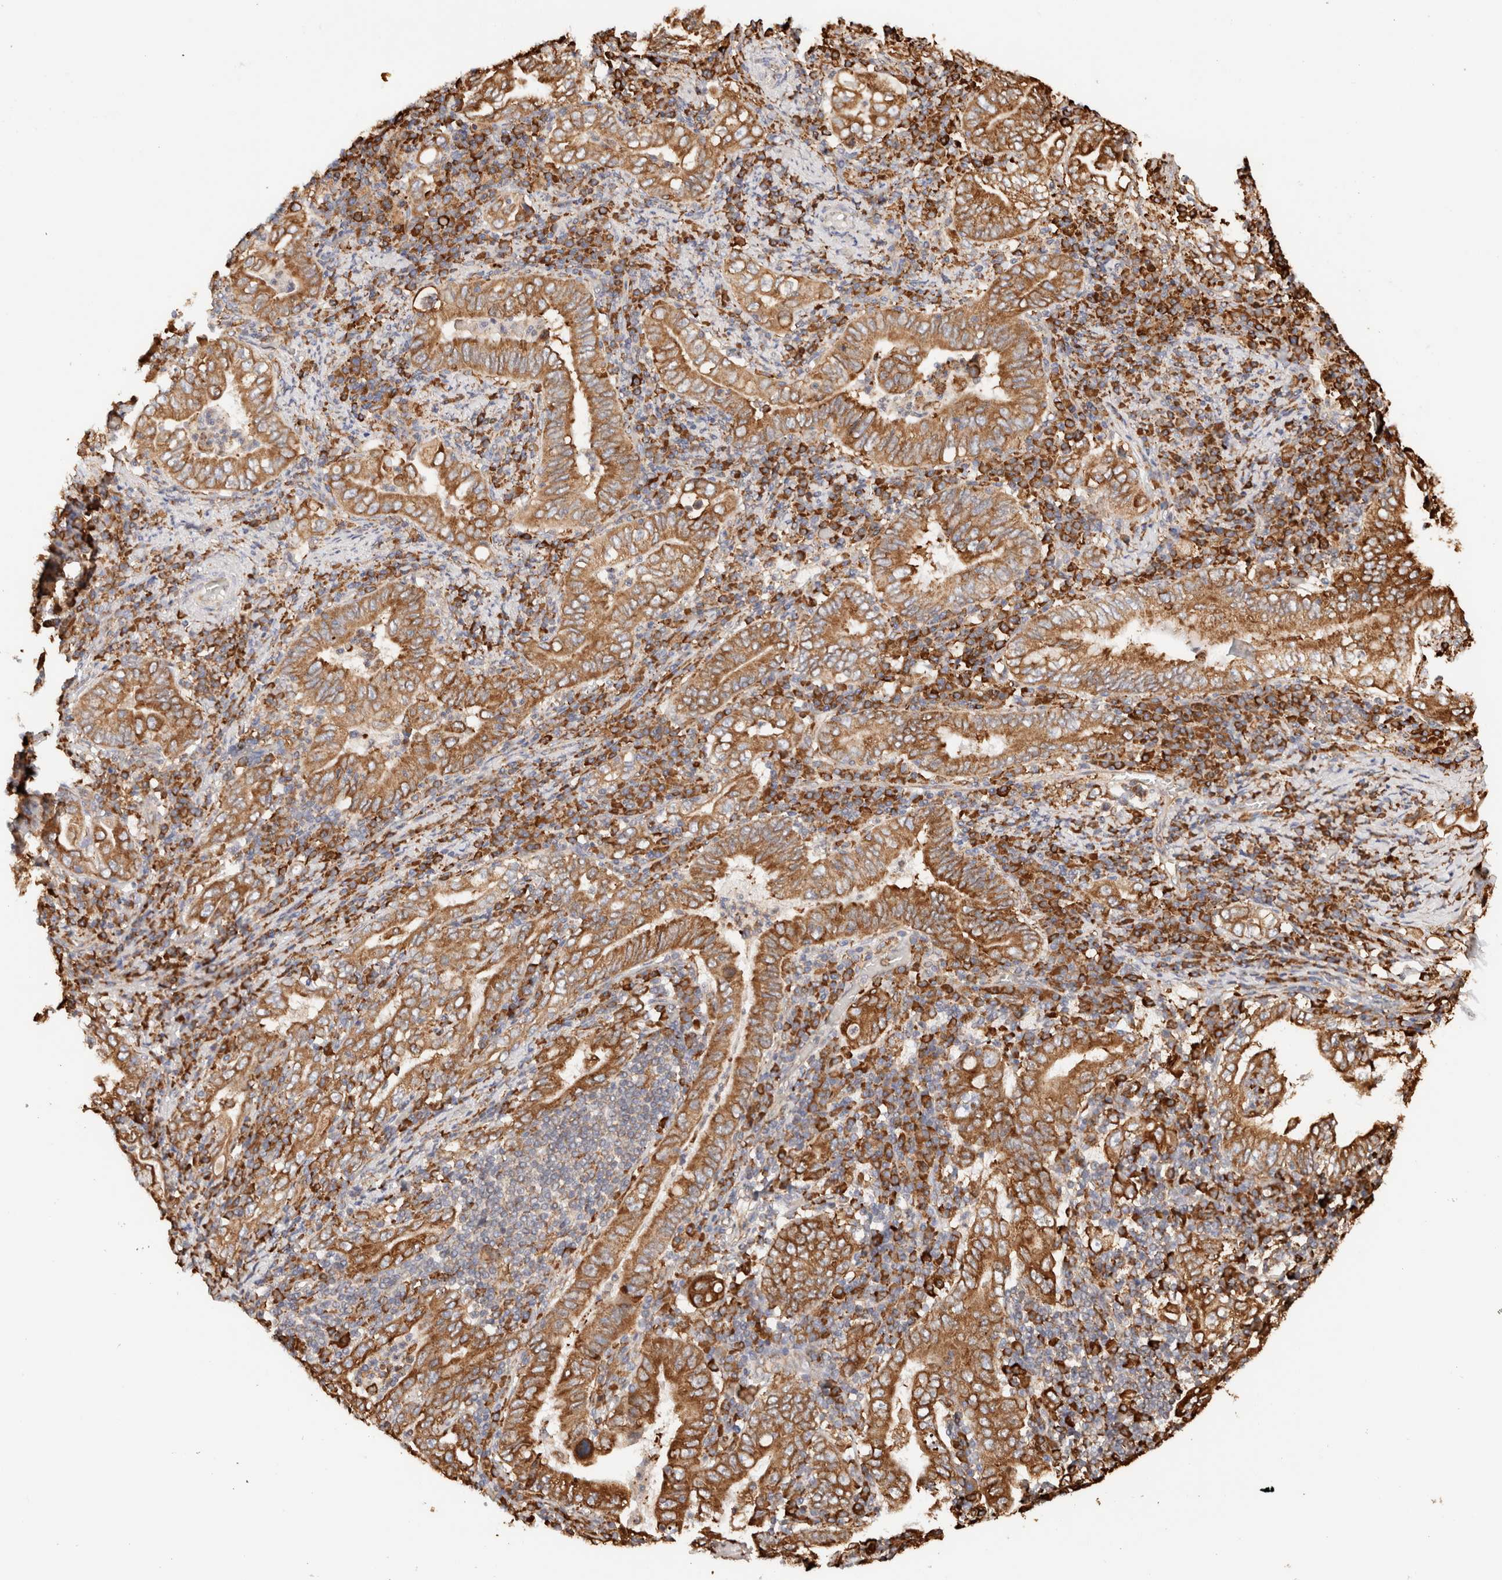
{"staining": {"intensity": "strong", "quantity": ">75%", "location": "cytoplasmic/membranous"}, "tissue": "stomach cancer", "cell_type": "Tumor cells", "image_type": "cancer", "snomed": [{"axis": "morphology", "description": "Normal tissue, NOS"}, {"axis": "morphology", "description": "Adenocarcinoma, NOS"}, {"axis": "topography", "description": "Esophagus"}, {"axis": "topography", "description": "Stomach, upper"}, {"axis": "topography", "description": "Peripheral nerve tissue"}], "caption": "A histopathology image showing strong cytoplasmic/membranous staining in about >75% of tumor cells in stomach cancer, as visualized by brown immunohistochemical staining.", "gene": "FER", "patient": {"sex": "male", "age": 62}}